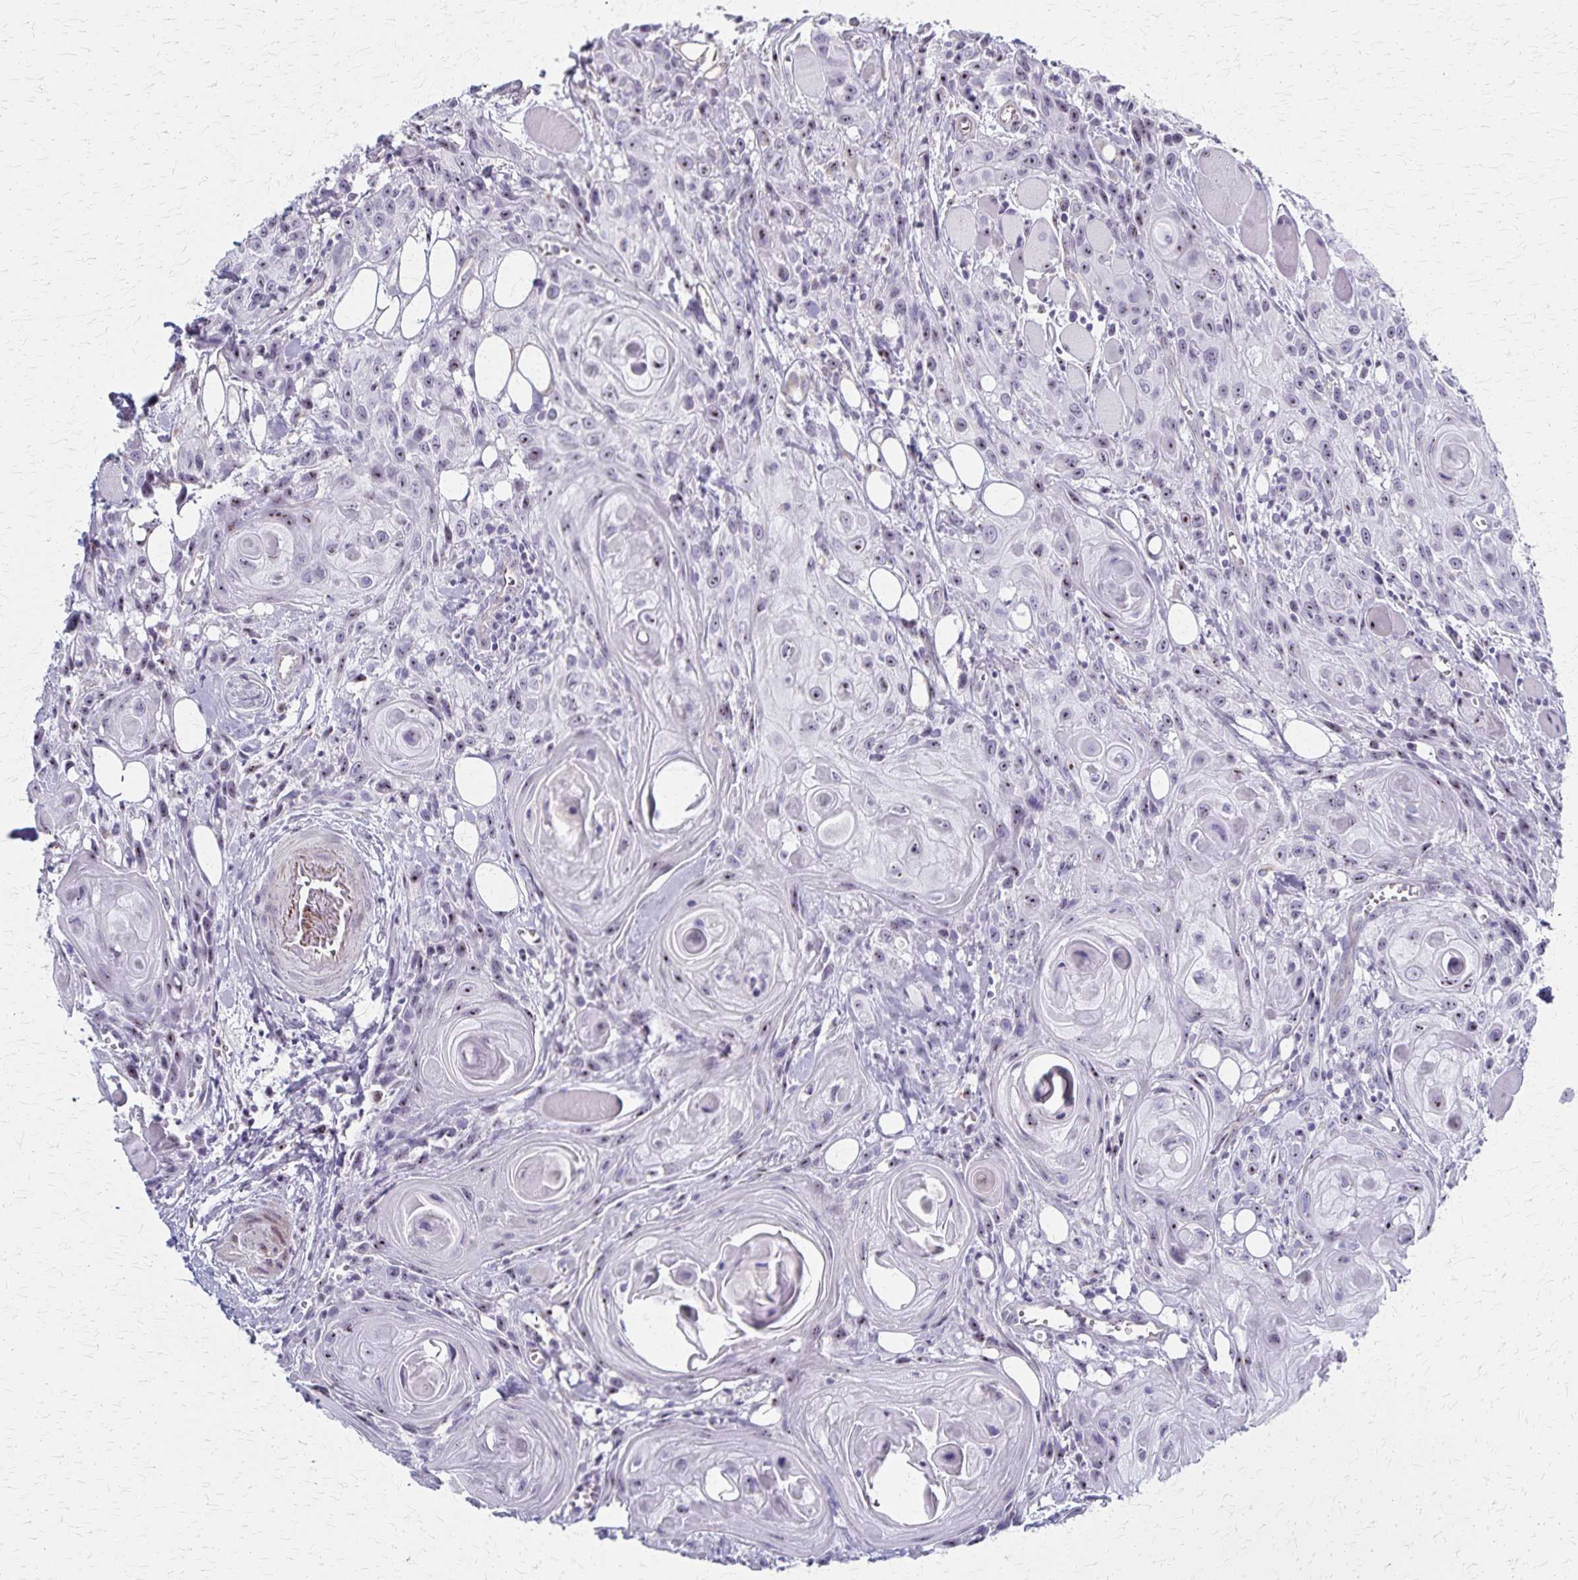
{"staining": {"intensity": "moderate", "quantity": "25%-75%", "location": "nuclear"}, "tissue": "head and neck cancer", "cell_type": "Tumor cells", "image_type": "cancer", "snomed": [{"axis": "morphology", "description": "Squamous cell carcinoma, NOS"}, {"axis": "topography", "description": "Oral tissue"}, {"axis": "topography", "description": "Head-Neck"}], "caption": "An image of head and neck cancer (squamous cell carcinoma) stained for a protein reveals moderate nuclear brown staining in tumor cells.", "gene": "DLK2", "patient": {"sex": "male", "age": 58}}